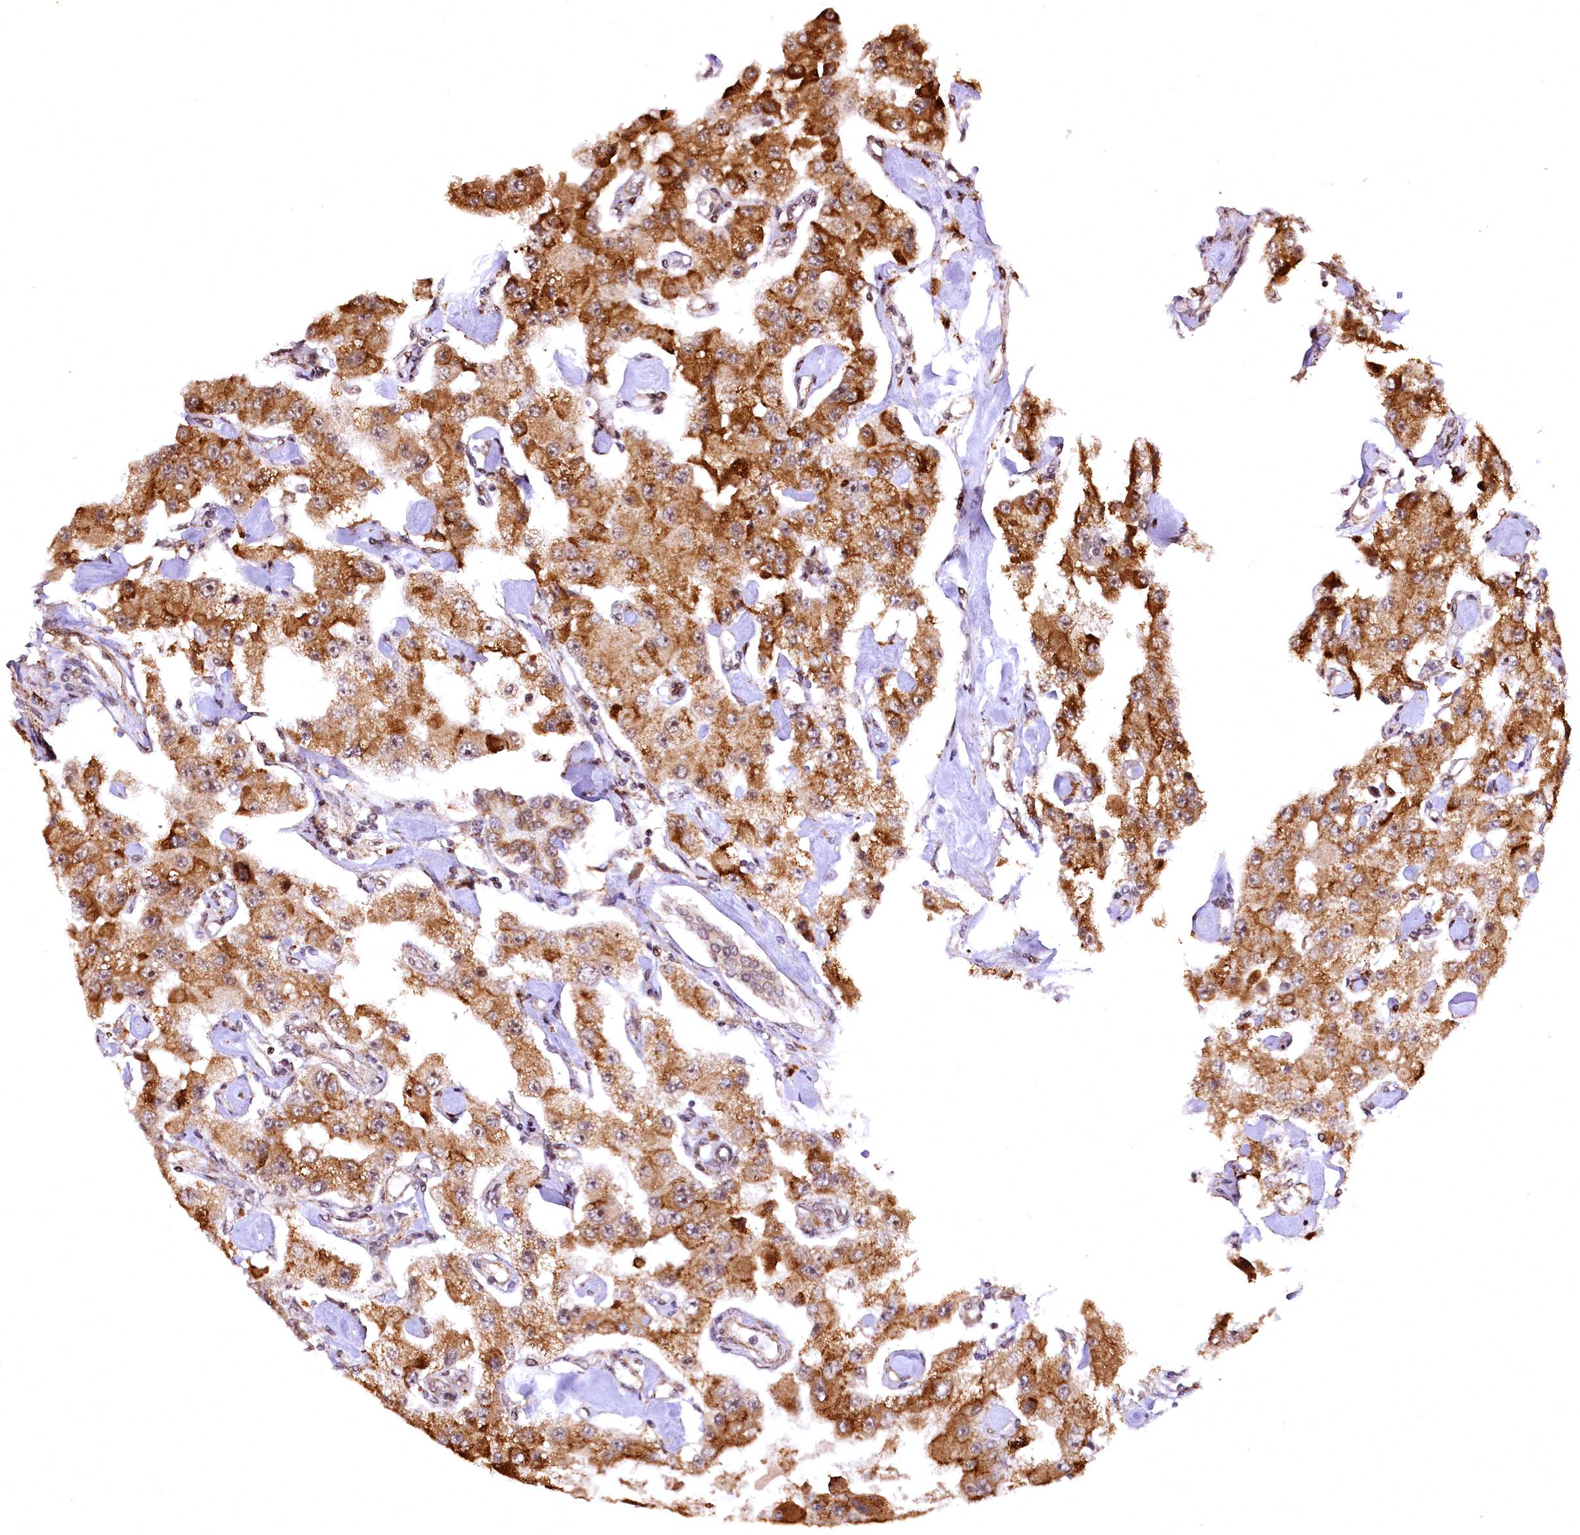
{"staining": {"intensity": "moderate", "quantity": ">75%", "location": "cytoplasmic/membranous"}, "tissue": "carcinoid", "cell_type": "Tumor cells", "image_type": "cancer", "snomed": [{"axis": "morphology", "description": "Carcinoid, malignant, NOS"}, {"axis": "topography", "description": "Pancreas"}], "caption": "Protein staining of carcinoid tissue demonstrates moderate cytoplasmic/membranous staining in approximately >75% of tumor cells.", "gene": "PDS5B", "patient": {"sex": "male", "age": 41}}